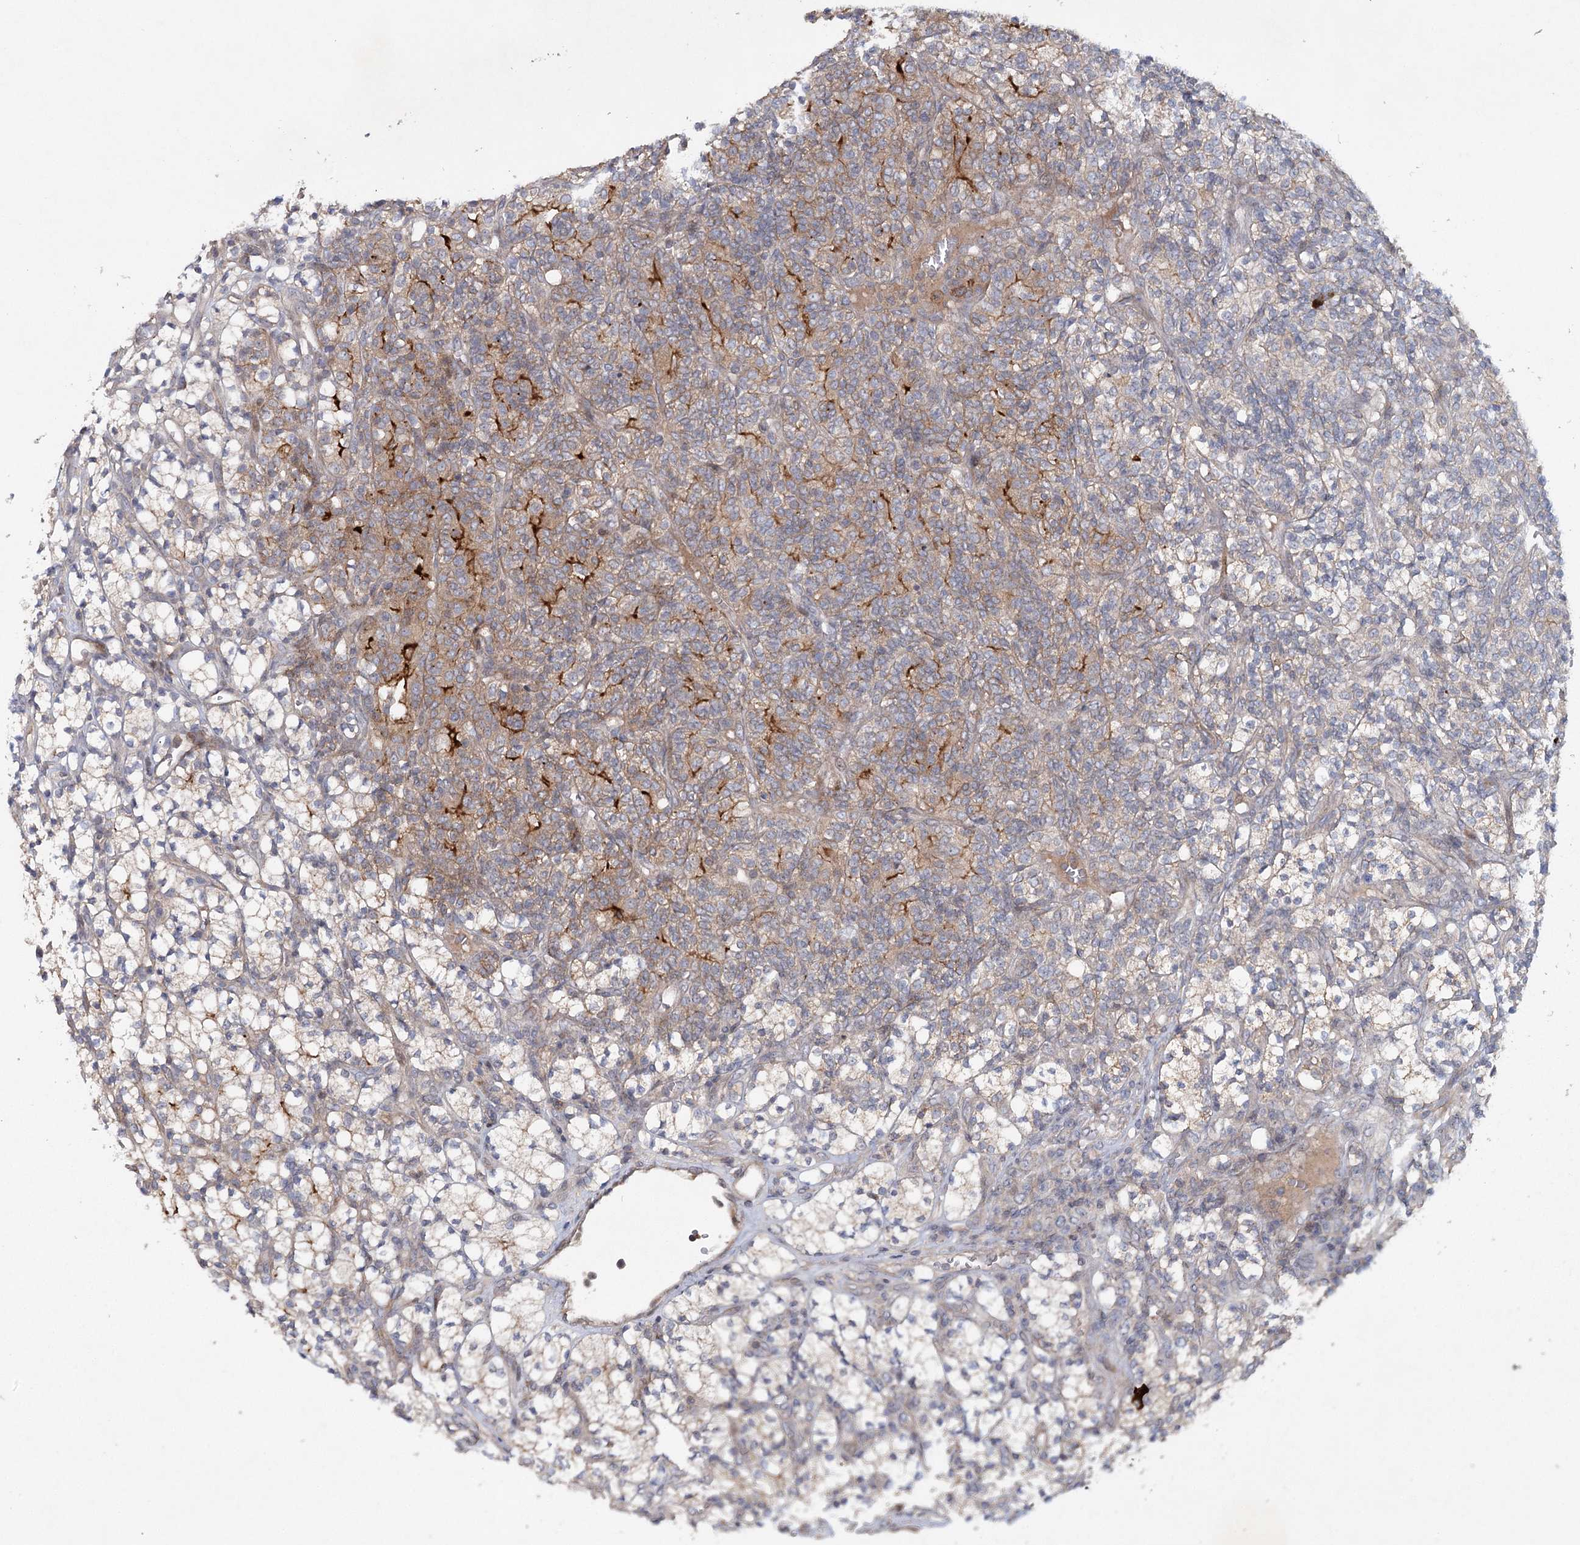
{"staining": {"intensity": "moderate", "quantity": "<25%", "location": "cytoplasmic/membranous"}, "tissue": "renal cancer", "cell_type": "Tumor cells", "image_type": "cancer", "snomed": [{"axis": "morphology", "description": "Adenocarcinoma, NOS"}, {"axis": "topography", "description": "Kidney"}], "caption": "About <25% of tumor cells in human renal cancer display moderate cytoplasmic/membranous protein expression as visualized by brown immunohistochemical staining.", "gene": "MAP3K13", "patient": {"sex": "male", "age": 77}}